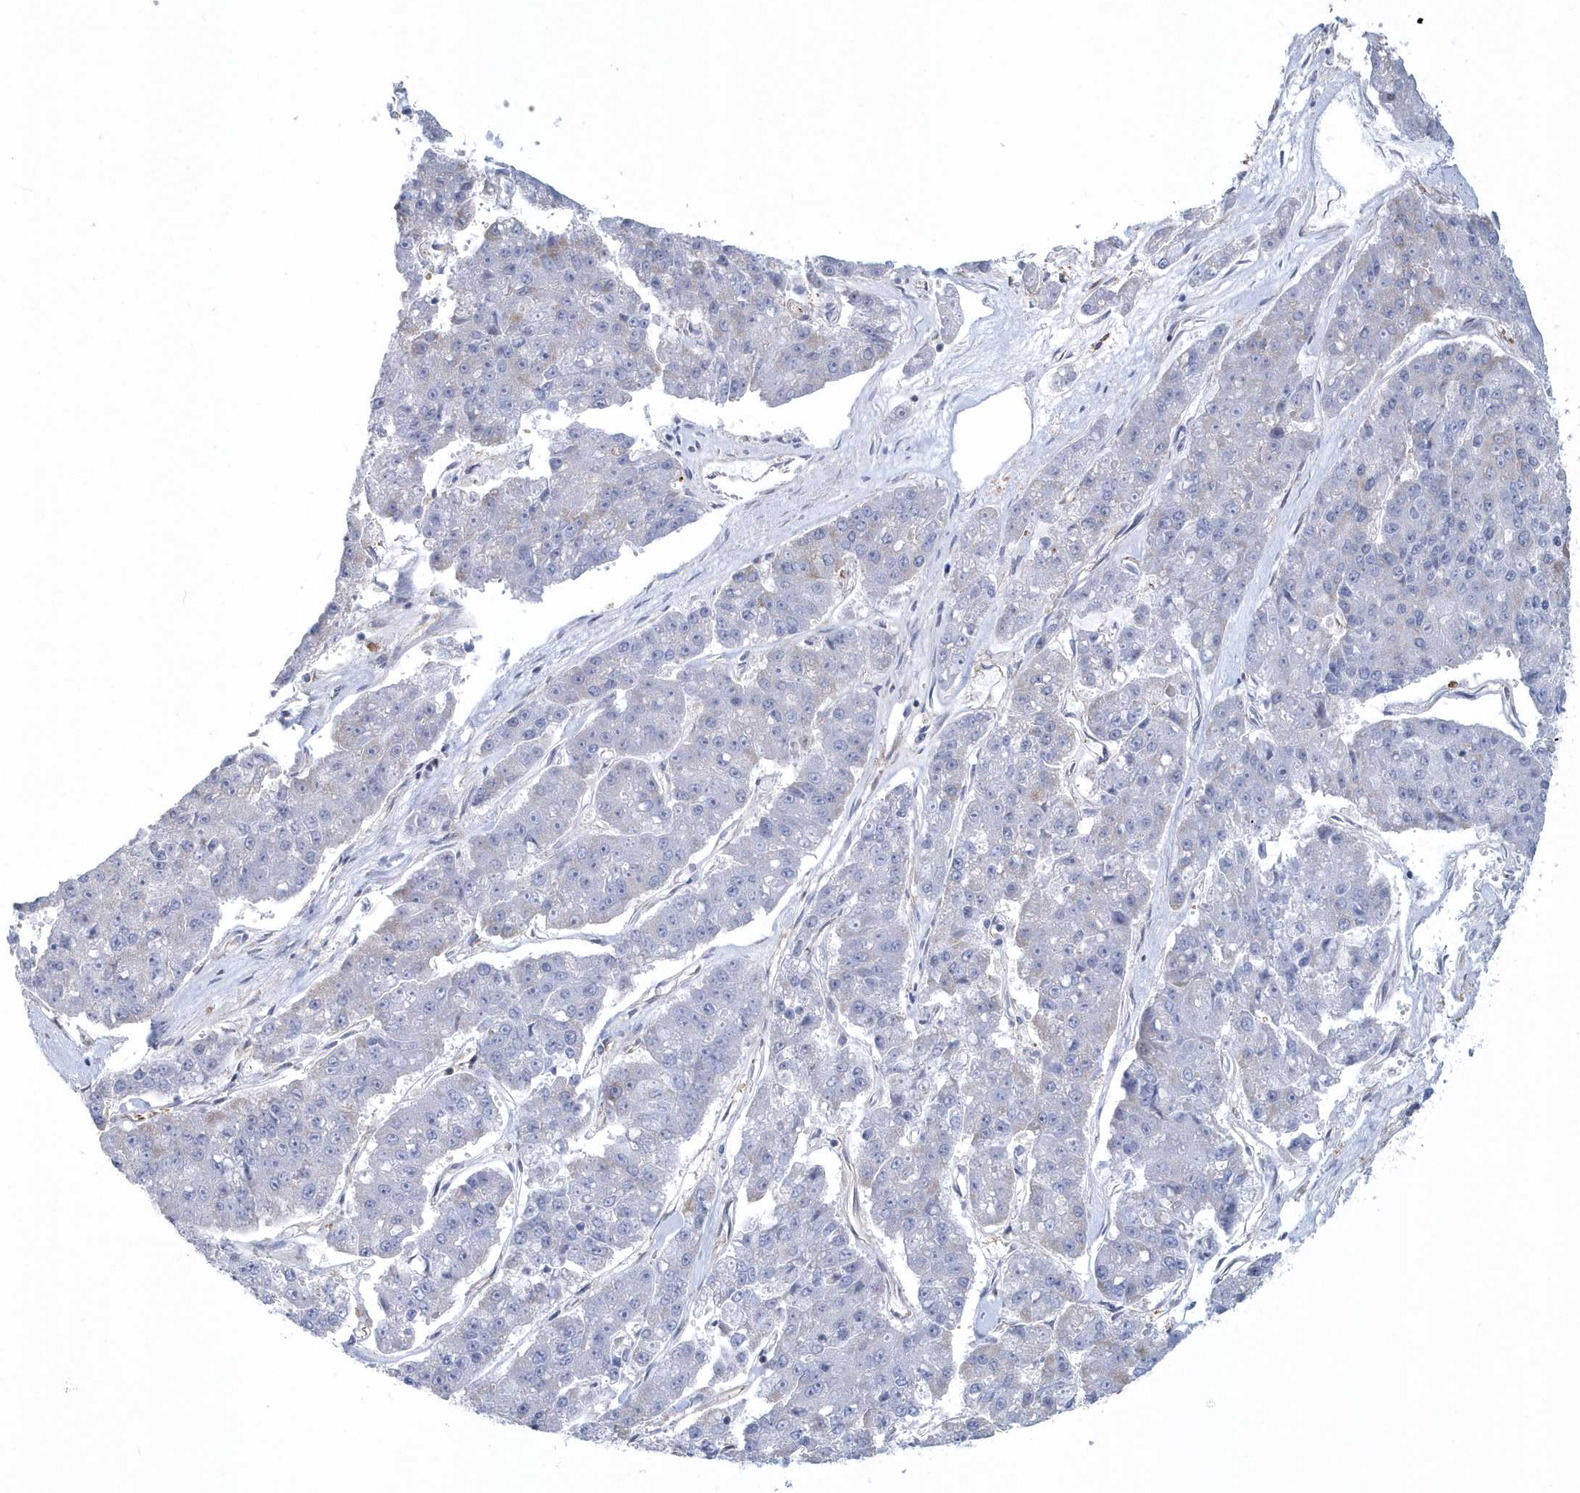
{"staining": {"intensity": "negative", "quantity": "none", "location": "none"}, "tissue": "pancreatic cancer", "cell_type": "Tumor cells", "image_type": "cancer", "snomed": [{"axis": "morphology", "description": "Adenocarcinoma, NOS"}, {"axis": "topography", "description": "Pancreas"}], "caption": "DAB immunohistochemical staining of human pancreatic adenocarcinoma shows no significant positivity in tumor cells.", "gene": "ARAP2", "patient": {"sex": "male", "age": 50}}